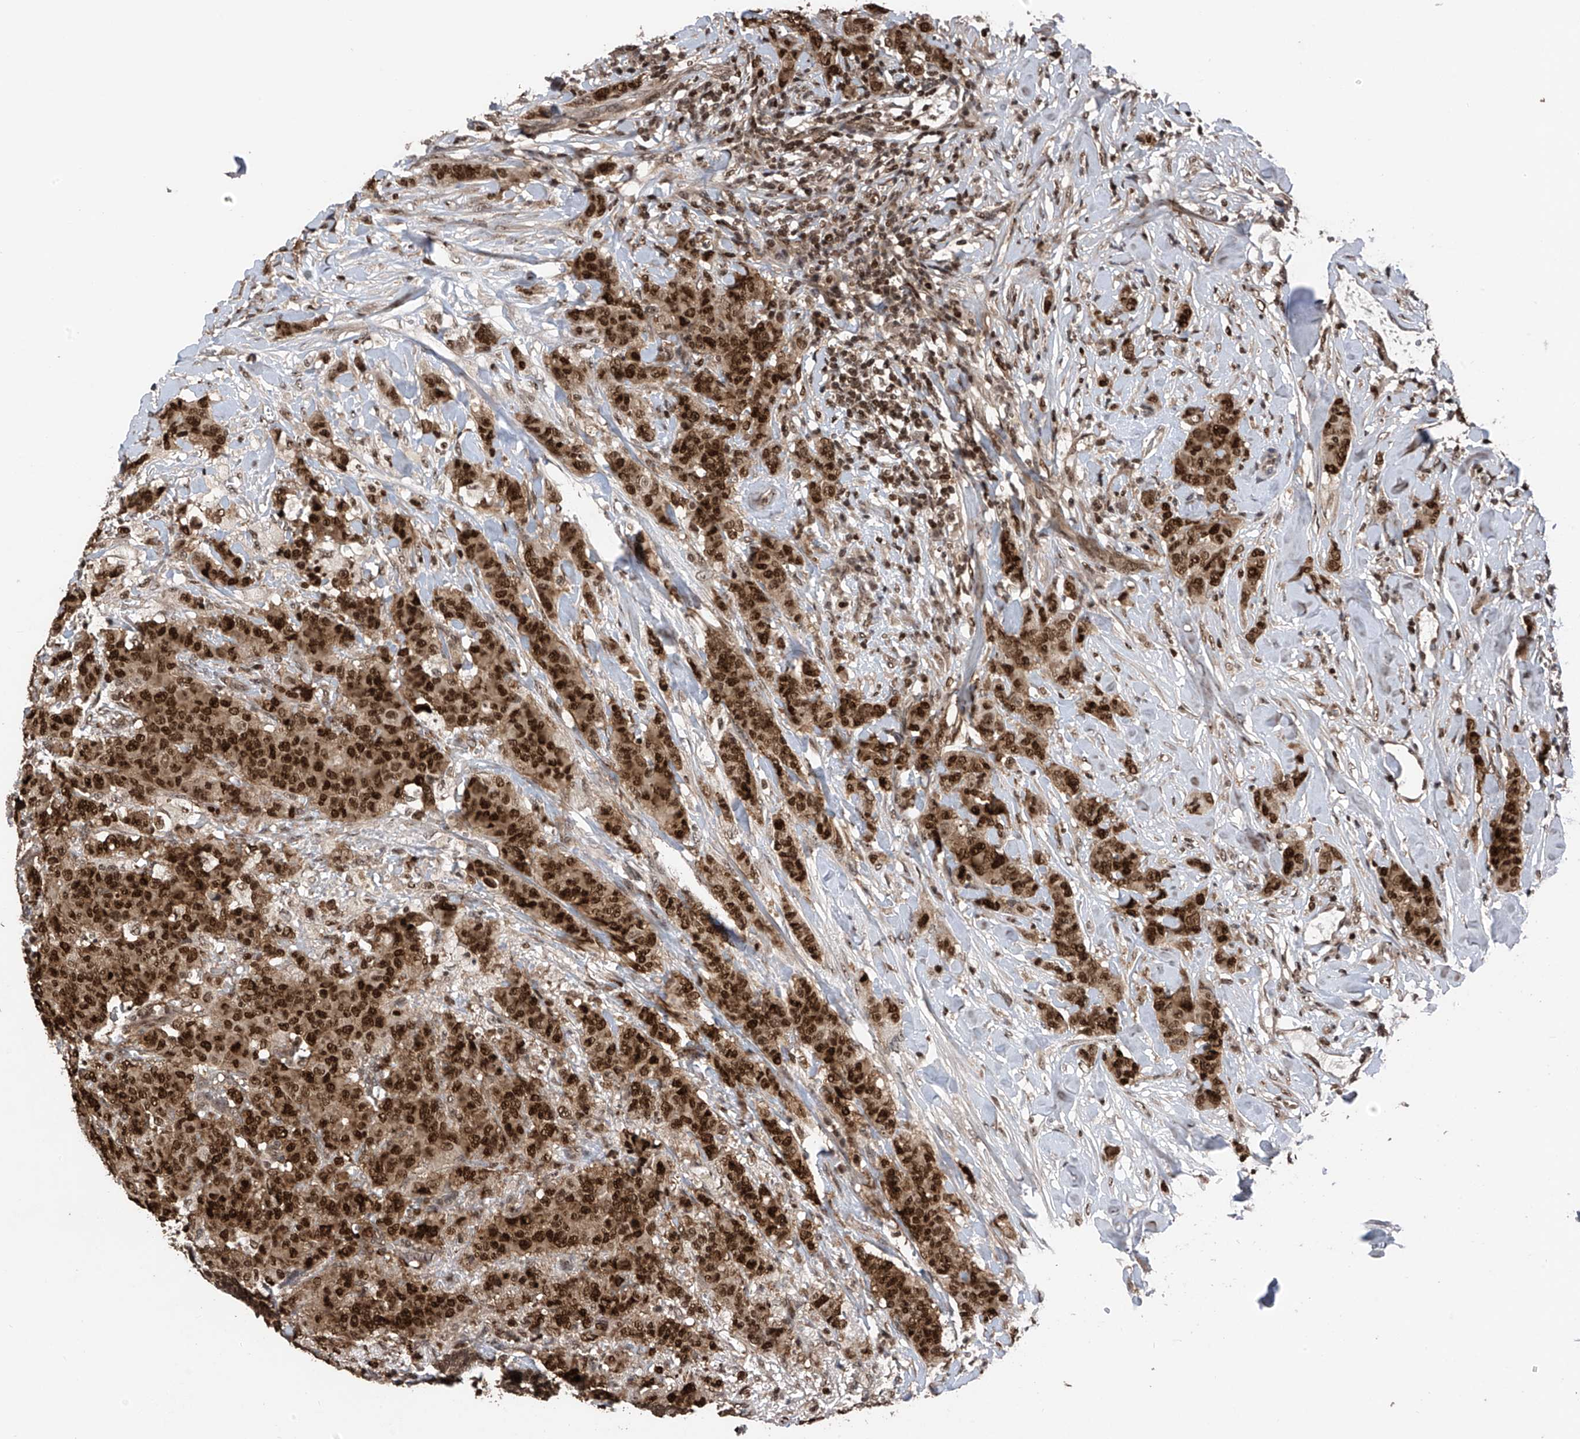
{"staining": {"intensity": "strong", "quantity": ">75%", "location": "nuclear"}, "tissue": "breast cancer", "cell_type": "Tumor cells", "image_type": "cancer", "snomed": [{"axis": "morphology", "description": "Duct carcinoma"}, {"axis": "topography", "description": "Breast"}], "caption": "Immunohistochemical staining of breast invasive ductal carcinoma demonstrates high levels of strong nuclear positivity in approximately >75% of tumor cells. The protein is stained brown, and the nuclei are stained in blue (DAB (3,3'-diaminobenzidine) IHC with brightfield microscopy, high magnification).", "gene": "DNAJC9", "patient": {"sex": "female", "age": 40}}